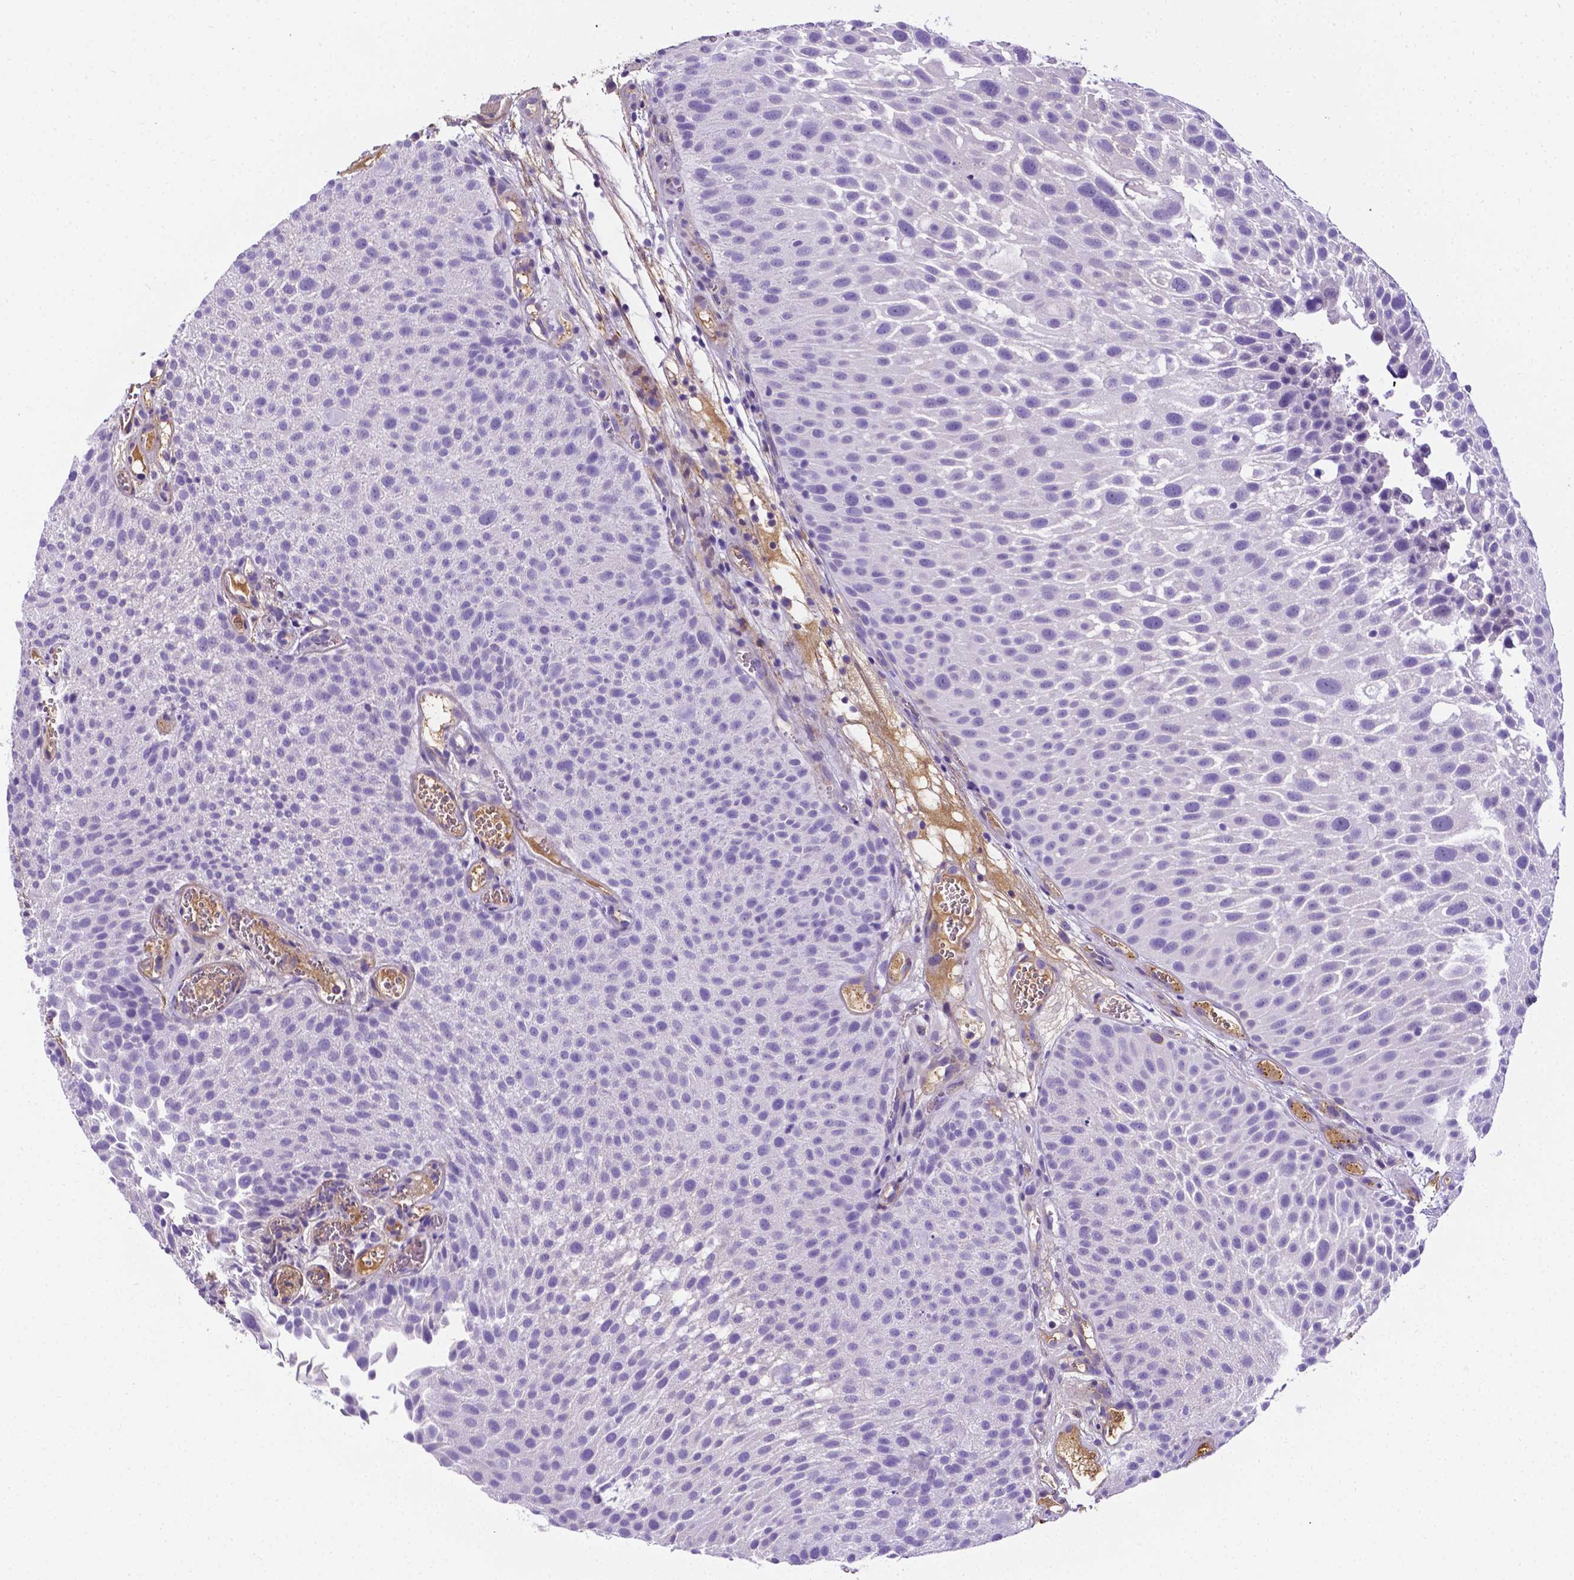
{"staining": {"intensity": "negative", "quantity": "none", "location": "none"}, "tissue": "urothelial cancer", "cell_type": "Tumor cells", "image_type": "cancer", "snomed": [{"axis": "morphology", "description": "Urothelial carcinoma, Low grade"}, {"axis": "topography", "description": "Urinary bladder"}], "caption": "An IHC micrograph of urothelial cancer is shown. There is no staining in tumor cells of urothelial cancer.", "gene": "APOE", "patient": {"sex": "male", "age": 72}}